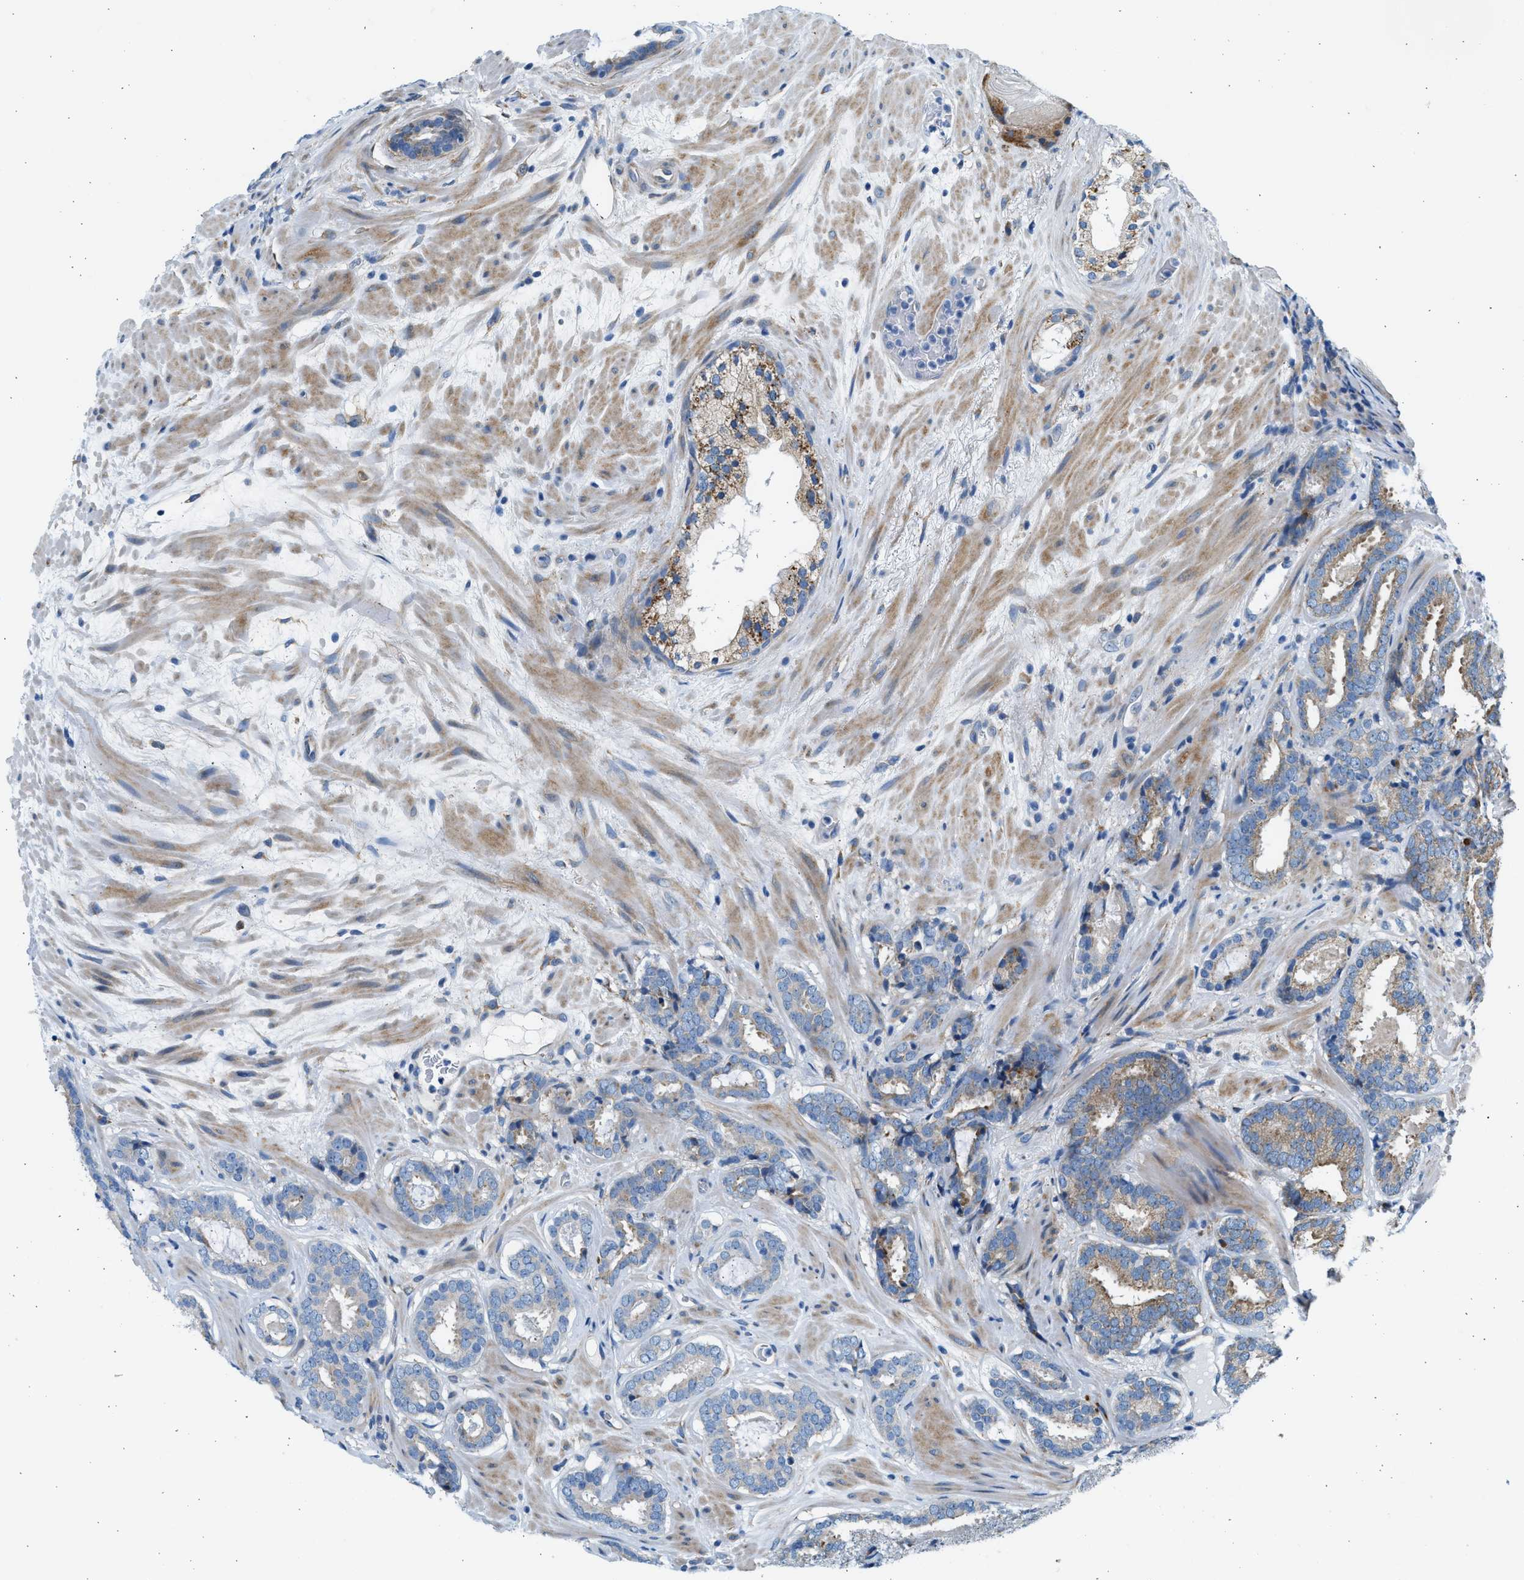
{"staining": {"intensity": "moderate", "quantity": "<25%", "location": "cytoplasmic/membranous"}, "tissue": "prostate cancer", "cell_type": "Tumor cells", "image_type": "cancer", "snomed": [{"axis": "morphology", "description": "Adenocarcinoma, Low grade"}, {"axis": "topography", "description": "Prostate"}], "caption": "An immunohistochemistry histopathology image of neoplastic tissue is shown. Protein staining in brown highlights moderate cytoplasmic/membranous positivity in low-grade adenocarcinoma (prostate) within tumor cells.", "gene": "CNTN6", "patient": {"sex": "male", "age": 69}}